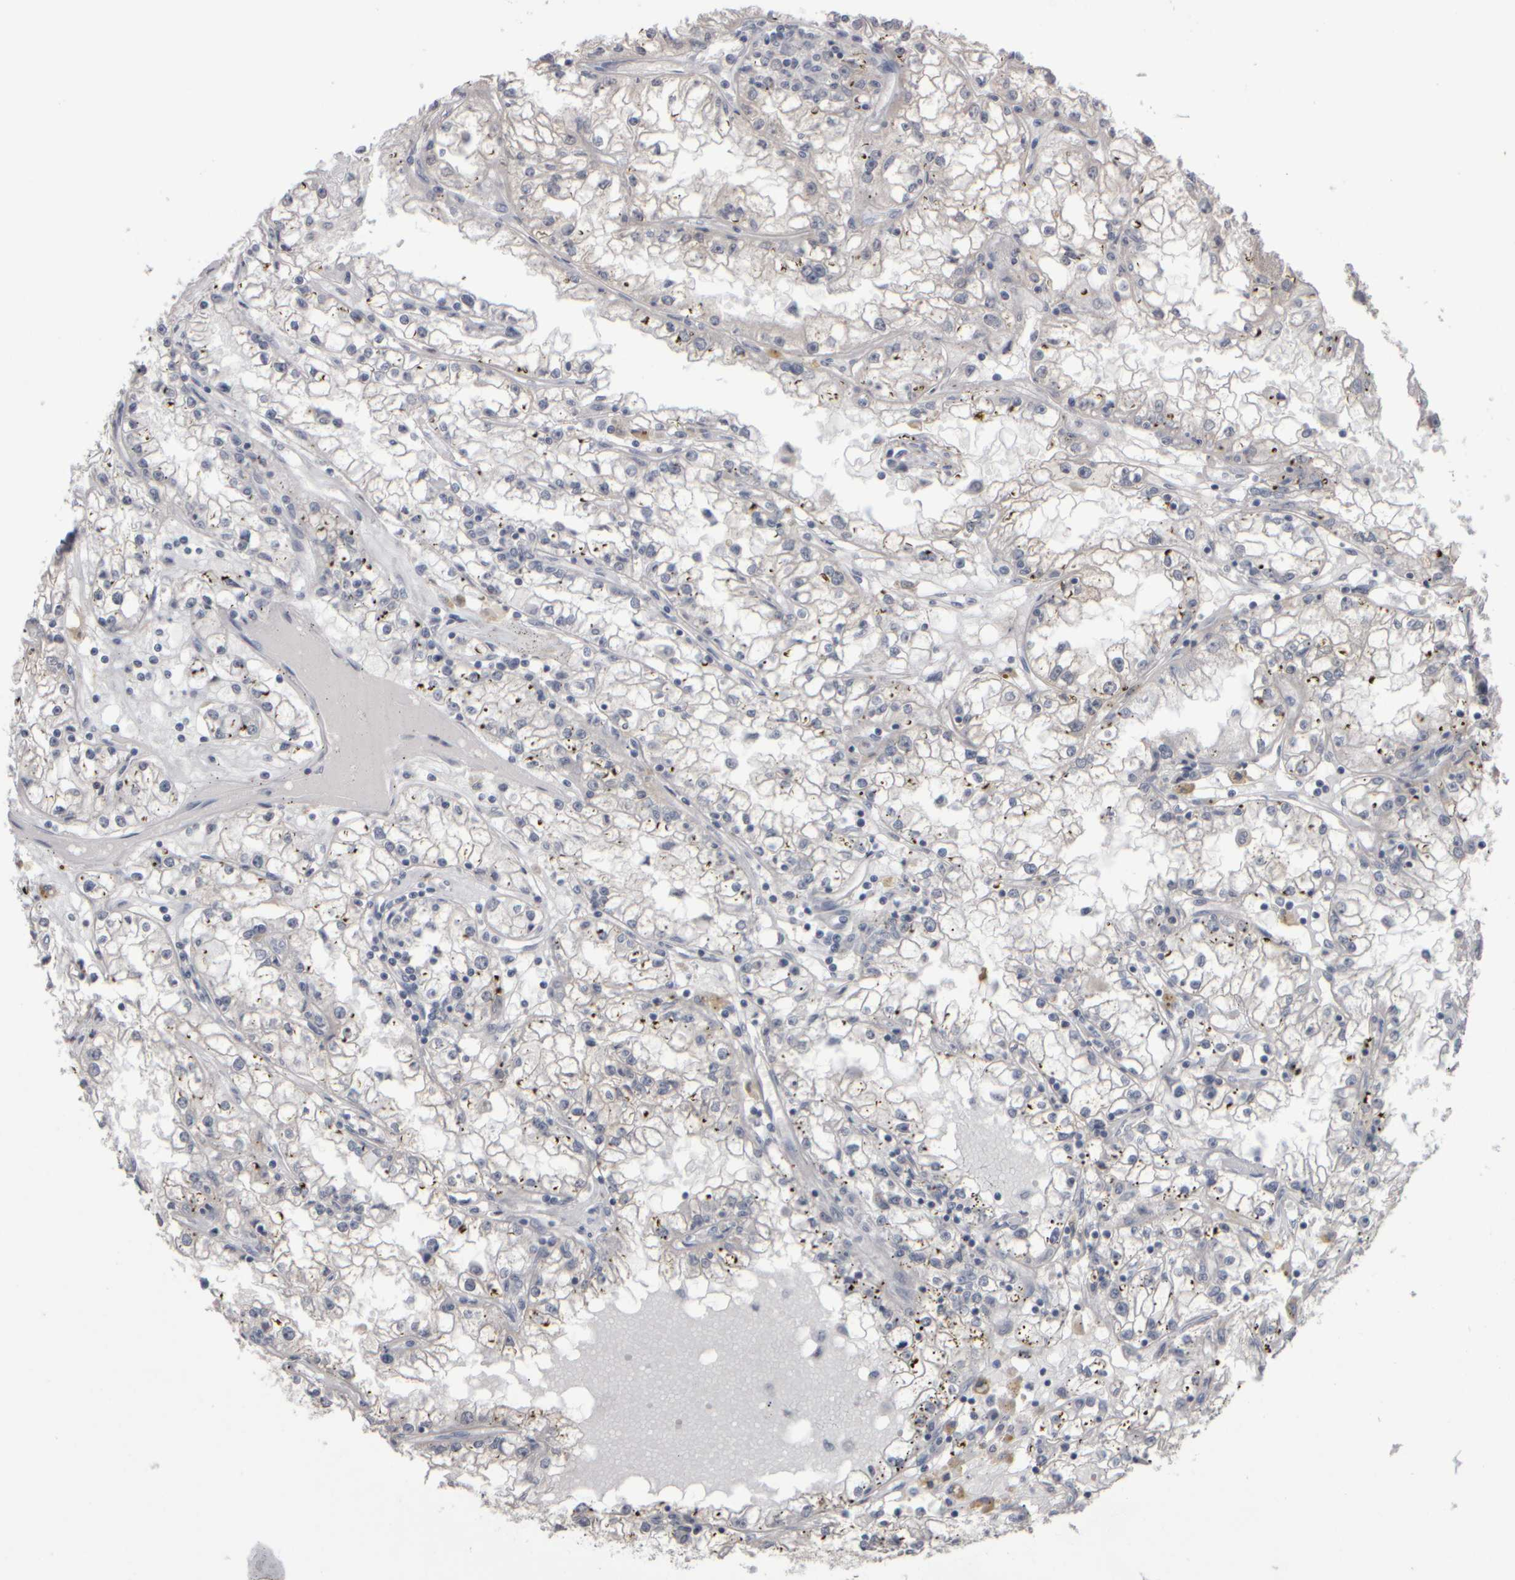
{"staining": {"intensity": "negative", "quantity": "none", "location": "none"}, "tissue": "renal cancer", "cell_type": "Tumor cells", "image_type": "cancer", "snomed": [{"axis": "morphology", "description": "Adenocarcinoma, NOS"}, {"axis": "topography", "description": "Kidney"}], "caption": "Photomicrograph shows no significant protein positivity in tumor cells of renal cancer (adenocarcinoma). The staining was performed using DAB to visualize the protein expression in brown, while the nuclei were stained in blue with hematoxylin (Magnification: 20x).", "gene": "EPHX2", "patient": {"sex": "male", "age": 56}}